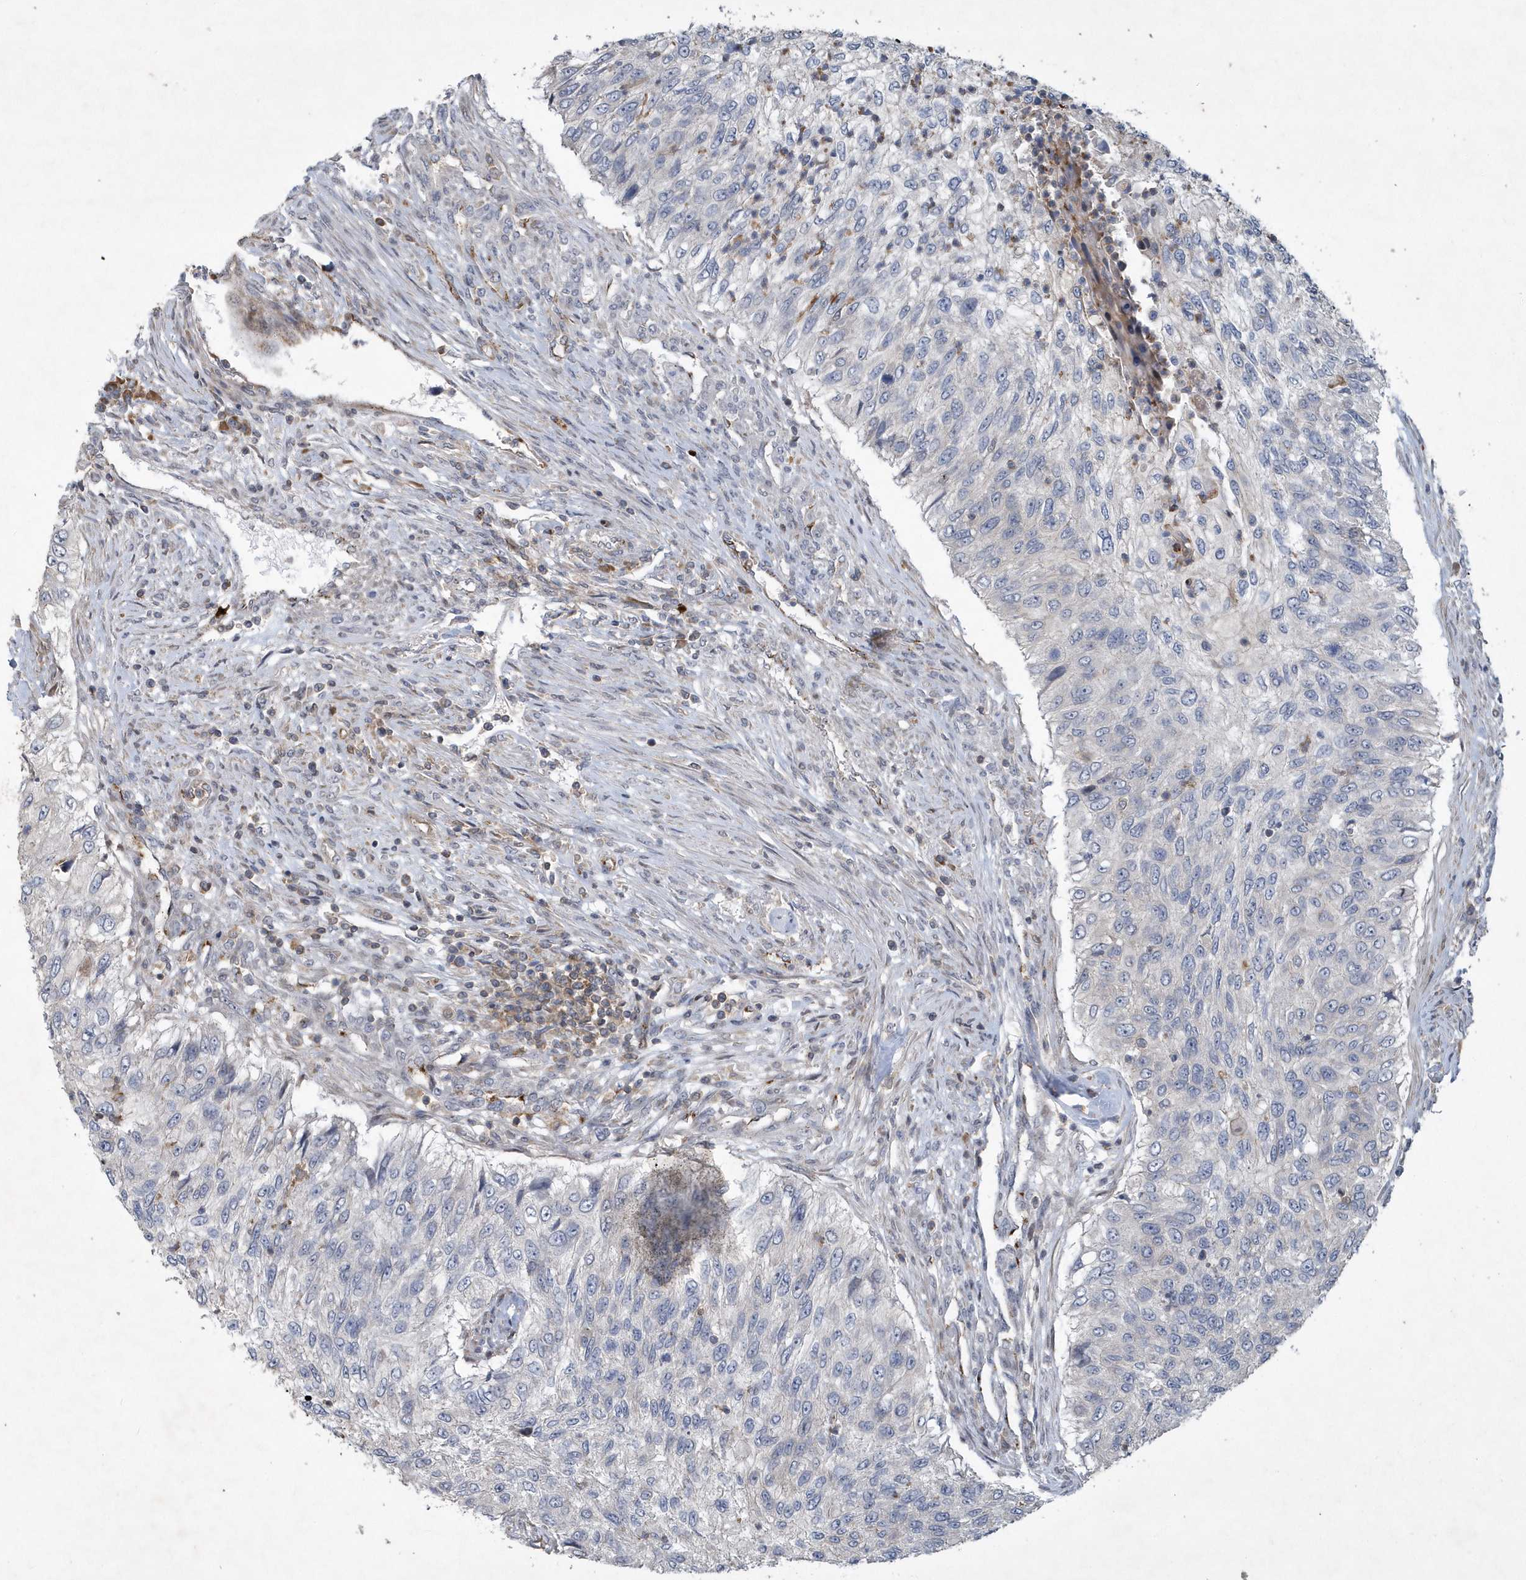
{"staining": {"intensity": "negative", "quantity": "none", "location": "none"}, "tissue": "urothelial cancer", "cell_type": "Tumor cells", "image_type": "cancer", "snomed": [{"axis": "morphology", "description": "Urothelial carcinoma, High grade"}, {"axis": "topography", "description": "Urinary bladder"}], "caption": "Tumor cells show no significant positivity in urothelial carcinoma (high-grade). The staining is performed using DAB (3,3'-diaminobenzidine) brown chromogen with nuclei counter-stained in using hematoxylin.", "gene": "N4BP2", "patient": {"sex": "female", "age": 60}}